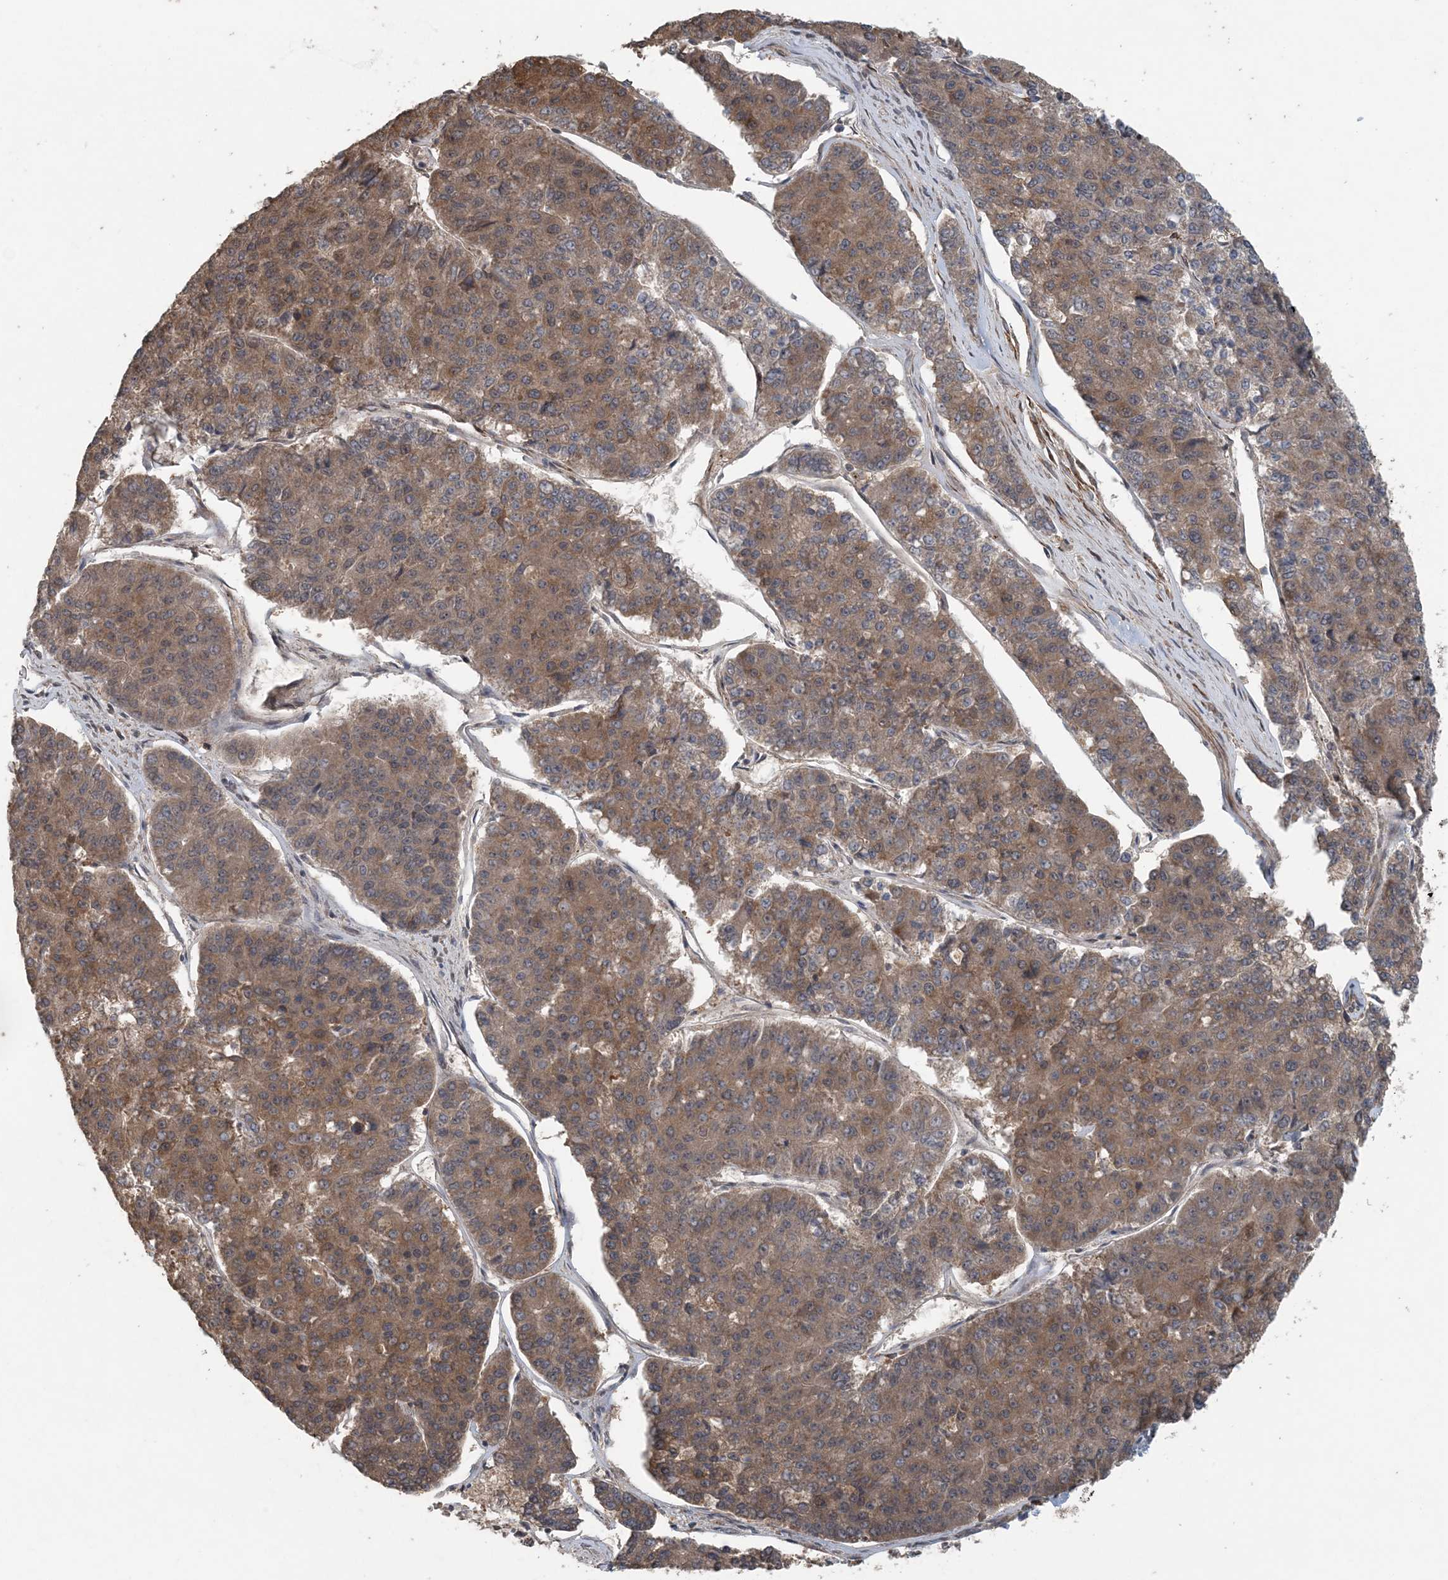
{"staining": {"intensity": "moderate", "quantity": ">75%", "location": "cytoplasmic/membranous"}, "tissue": "pancreatic cancer", "cell_type": "Tumor cells", "image_type": "cancer", "snomed": [{"axis": "morphology", "description": "Adenocarcinoma, NOS"}, {"axis": "topography", "description": "Pancreas"}], "caption": "Human adenocarcinoma (pancreatic) stained for a protein (brown) exhibits moderate cytoplasmic/membranous positive staining in approximately >75% of tumor cells.", "gene": "MYO9B", "patient": {"sex": "male", "age": 50}}